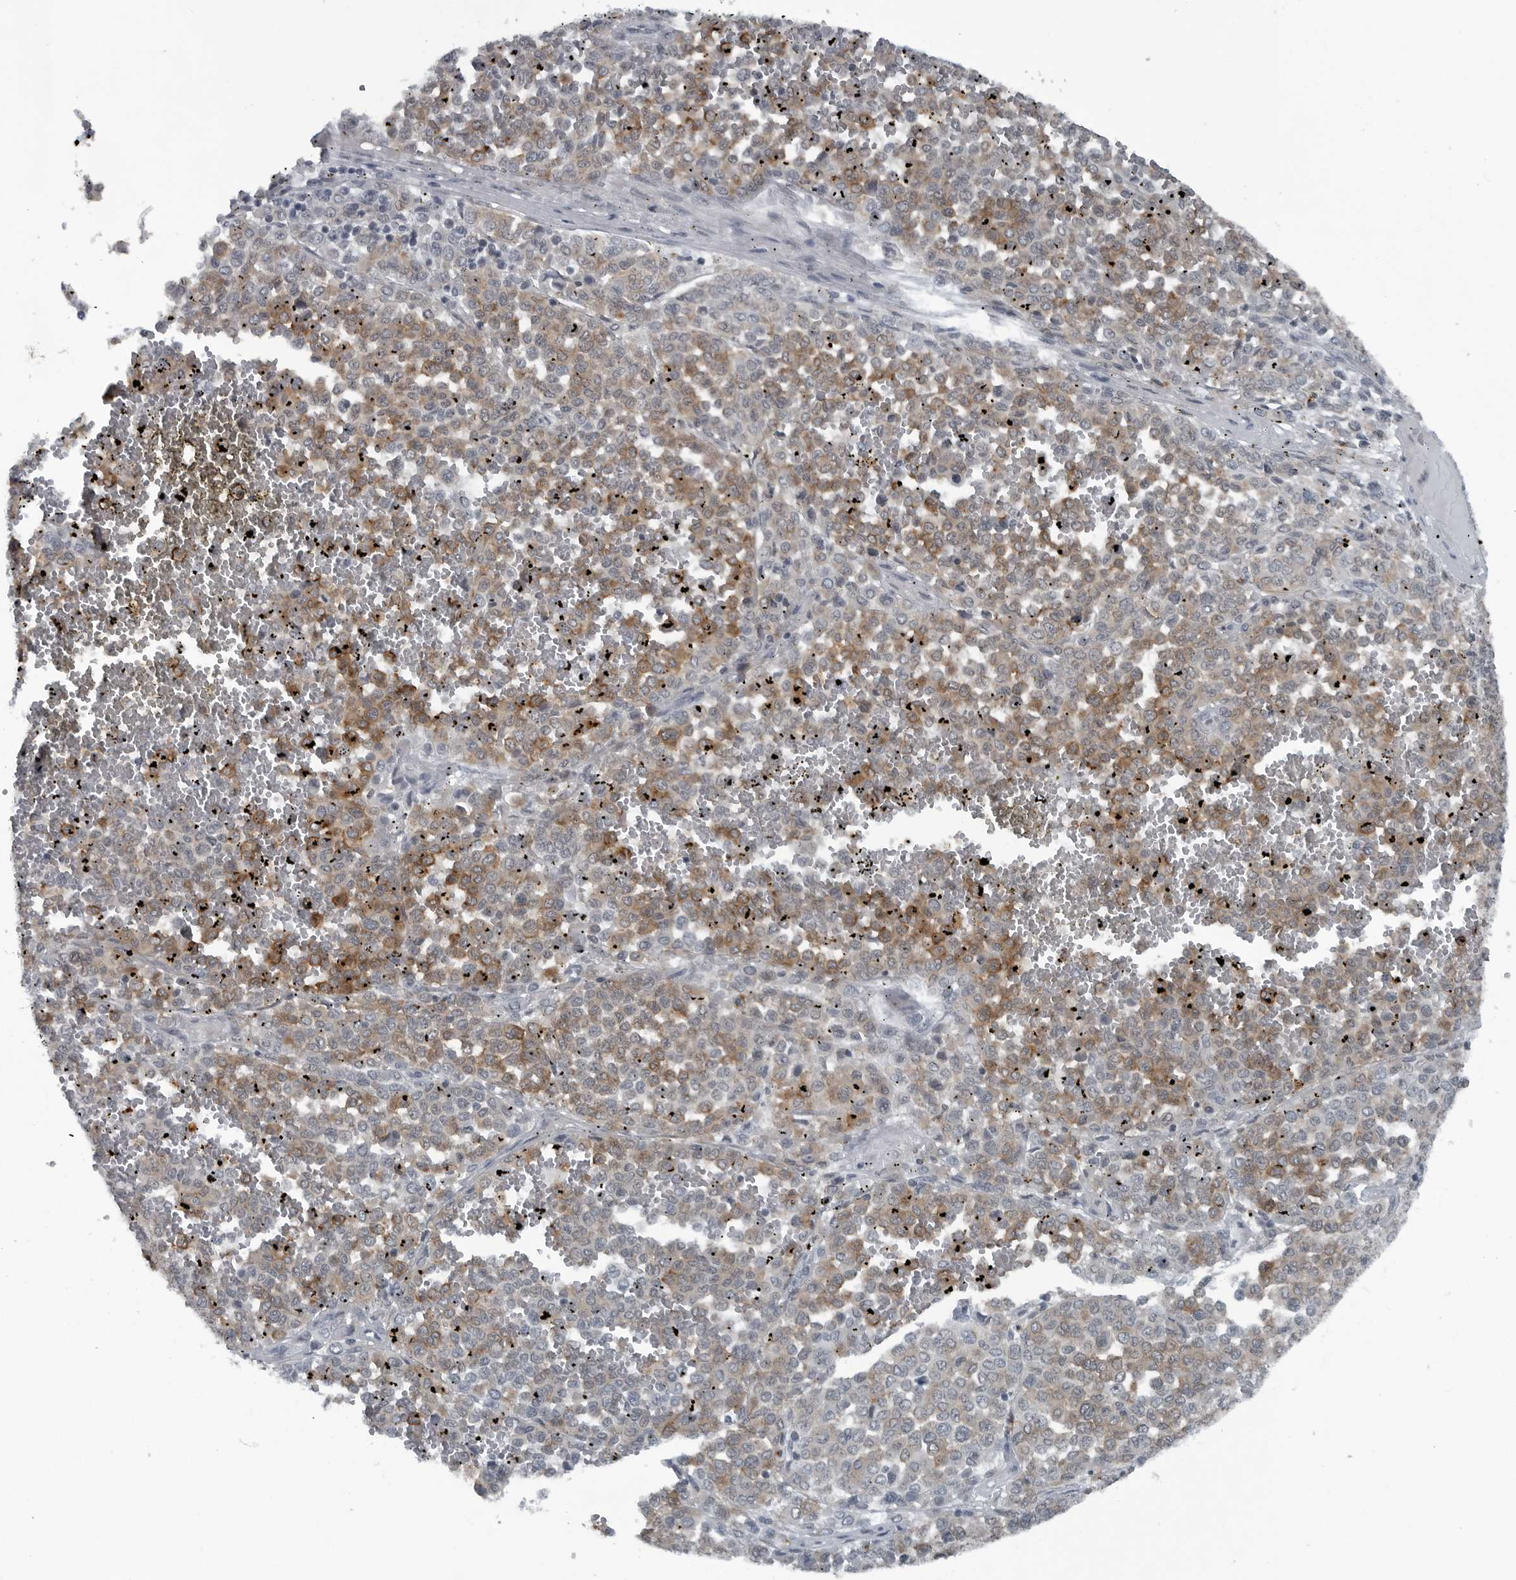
{"staining": {"intensity": "moderate", "quantity": ">75%", "location": "cytoplasmic/membranous"}, "tissue": "melanoma", "cell_type": "Tumor cells", "image_type": "cancer", "snomed": [{"axis": "morphology", "description": "Malignant melanoma, Metastatic site"}, {"axis": "topography", "description": "Pancreas"}], "caption": "DAB (3,3'-diaminobenzidine) immunohistochemical staining of malignant melanoma (metastatic site) reveals moderate cytoplasmic/membranous protein positivity in approximately >75% of tumor cells.", "gene": "GAK", "patient": {"sex": "female", "age": 30}}